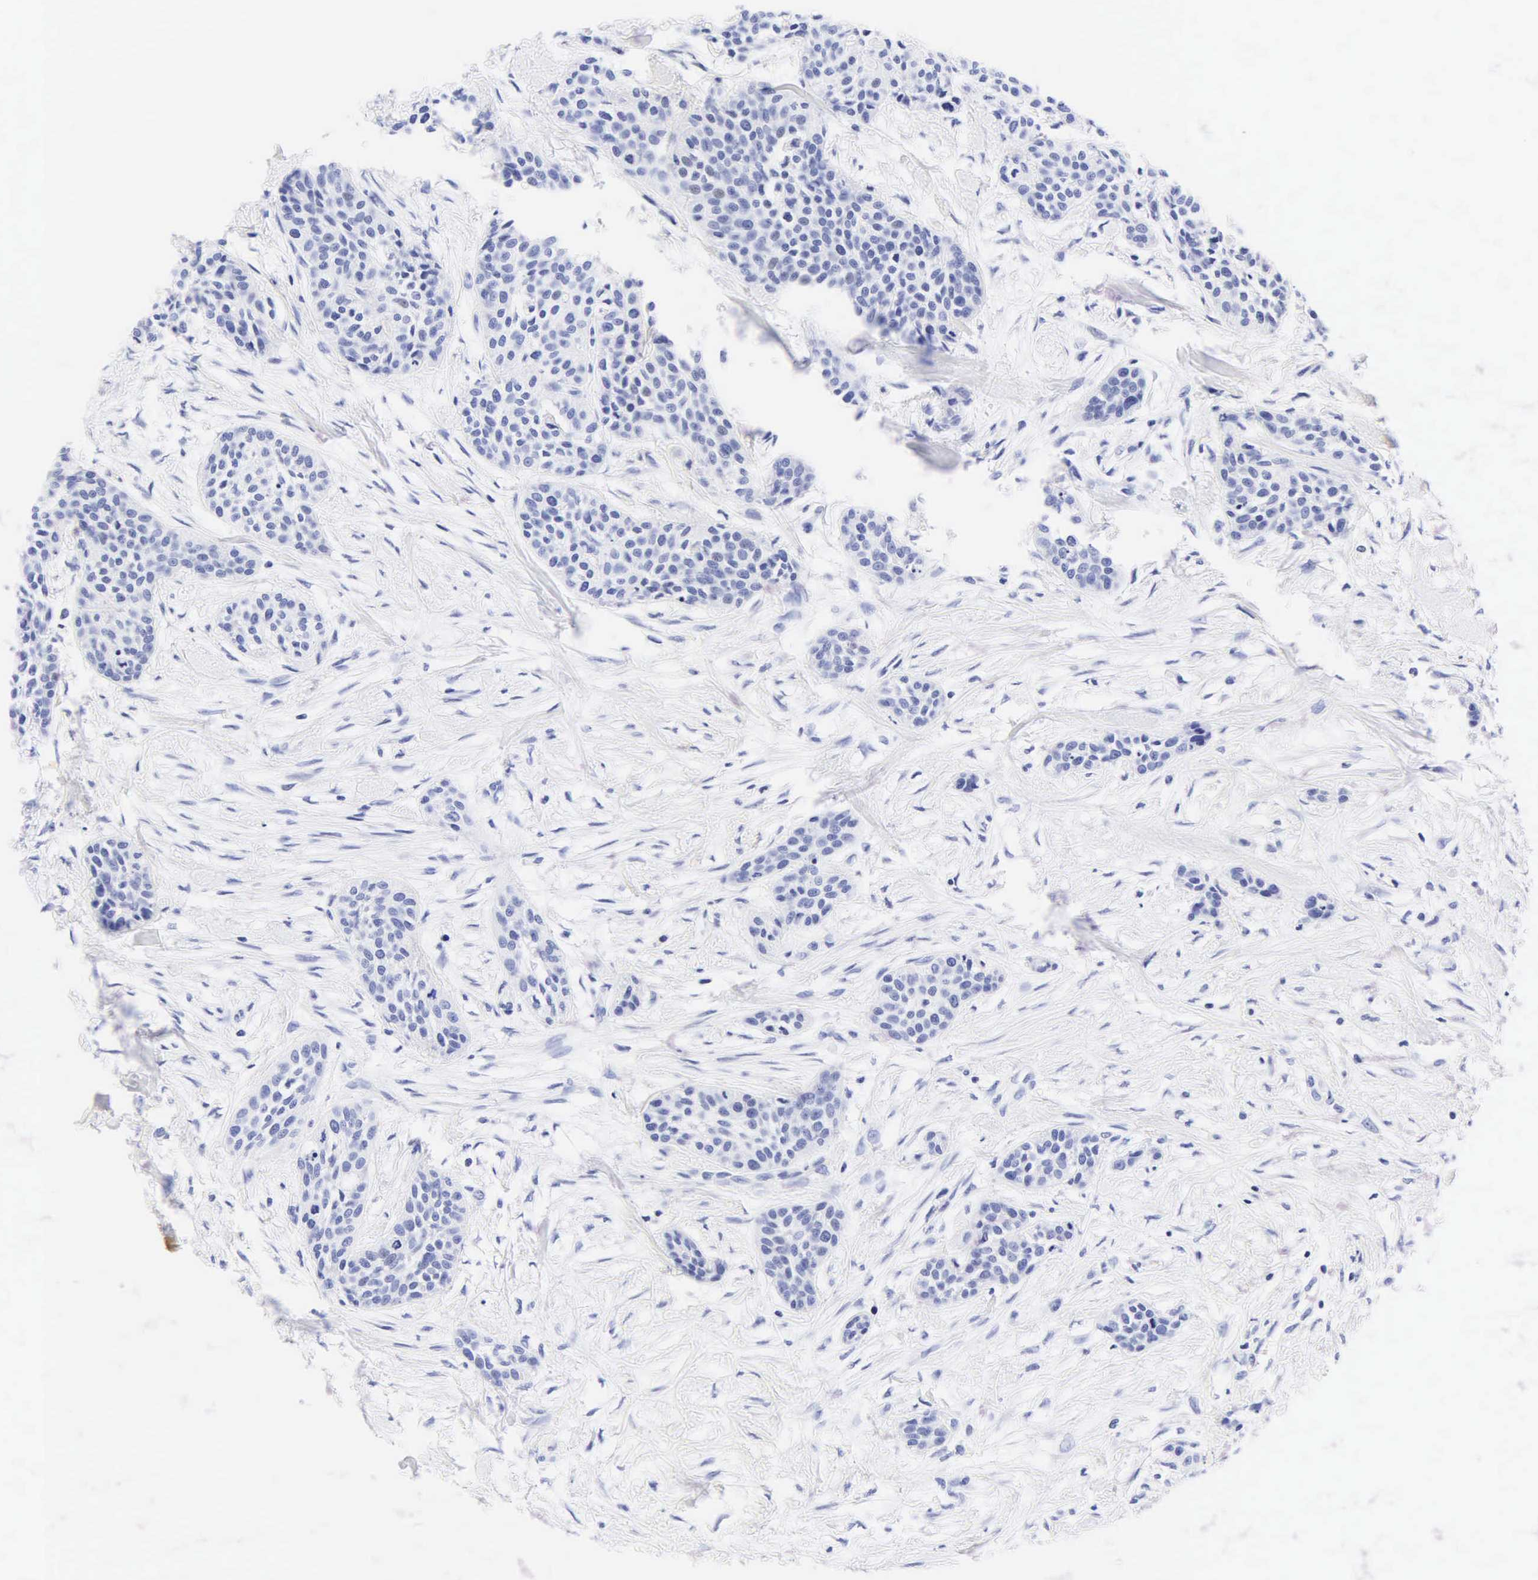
{"staining": {"intensity": "negative", "quantity": "none", "location": "none"}, "tissue": "urothelial cancer", "cell_type": "Tumor cells", "image_type": "cancer", "snomed": [{"axis": "morphology", "description": "Urothelial carcinoma, High grade"}, {"axis": "topography", "description": "Urinary bladder"}], "caption": "Immunohistochemical staining of high-grade urothelial carcinoma shows no significant expression in tumor cells.", "gene": "DES", "patient": {"sex": "male", "age": 56}}